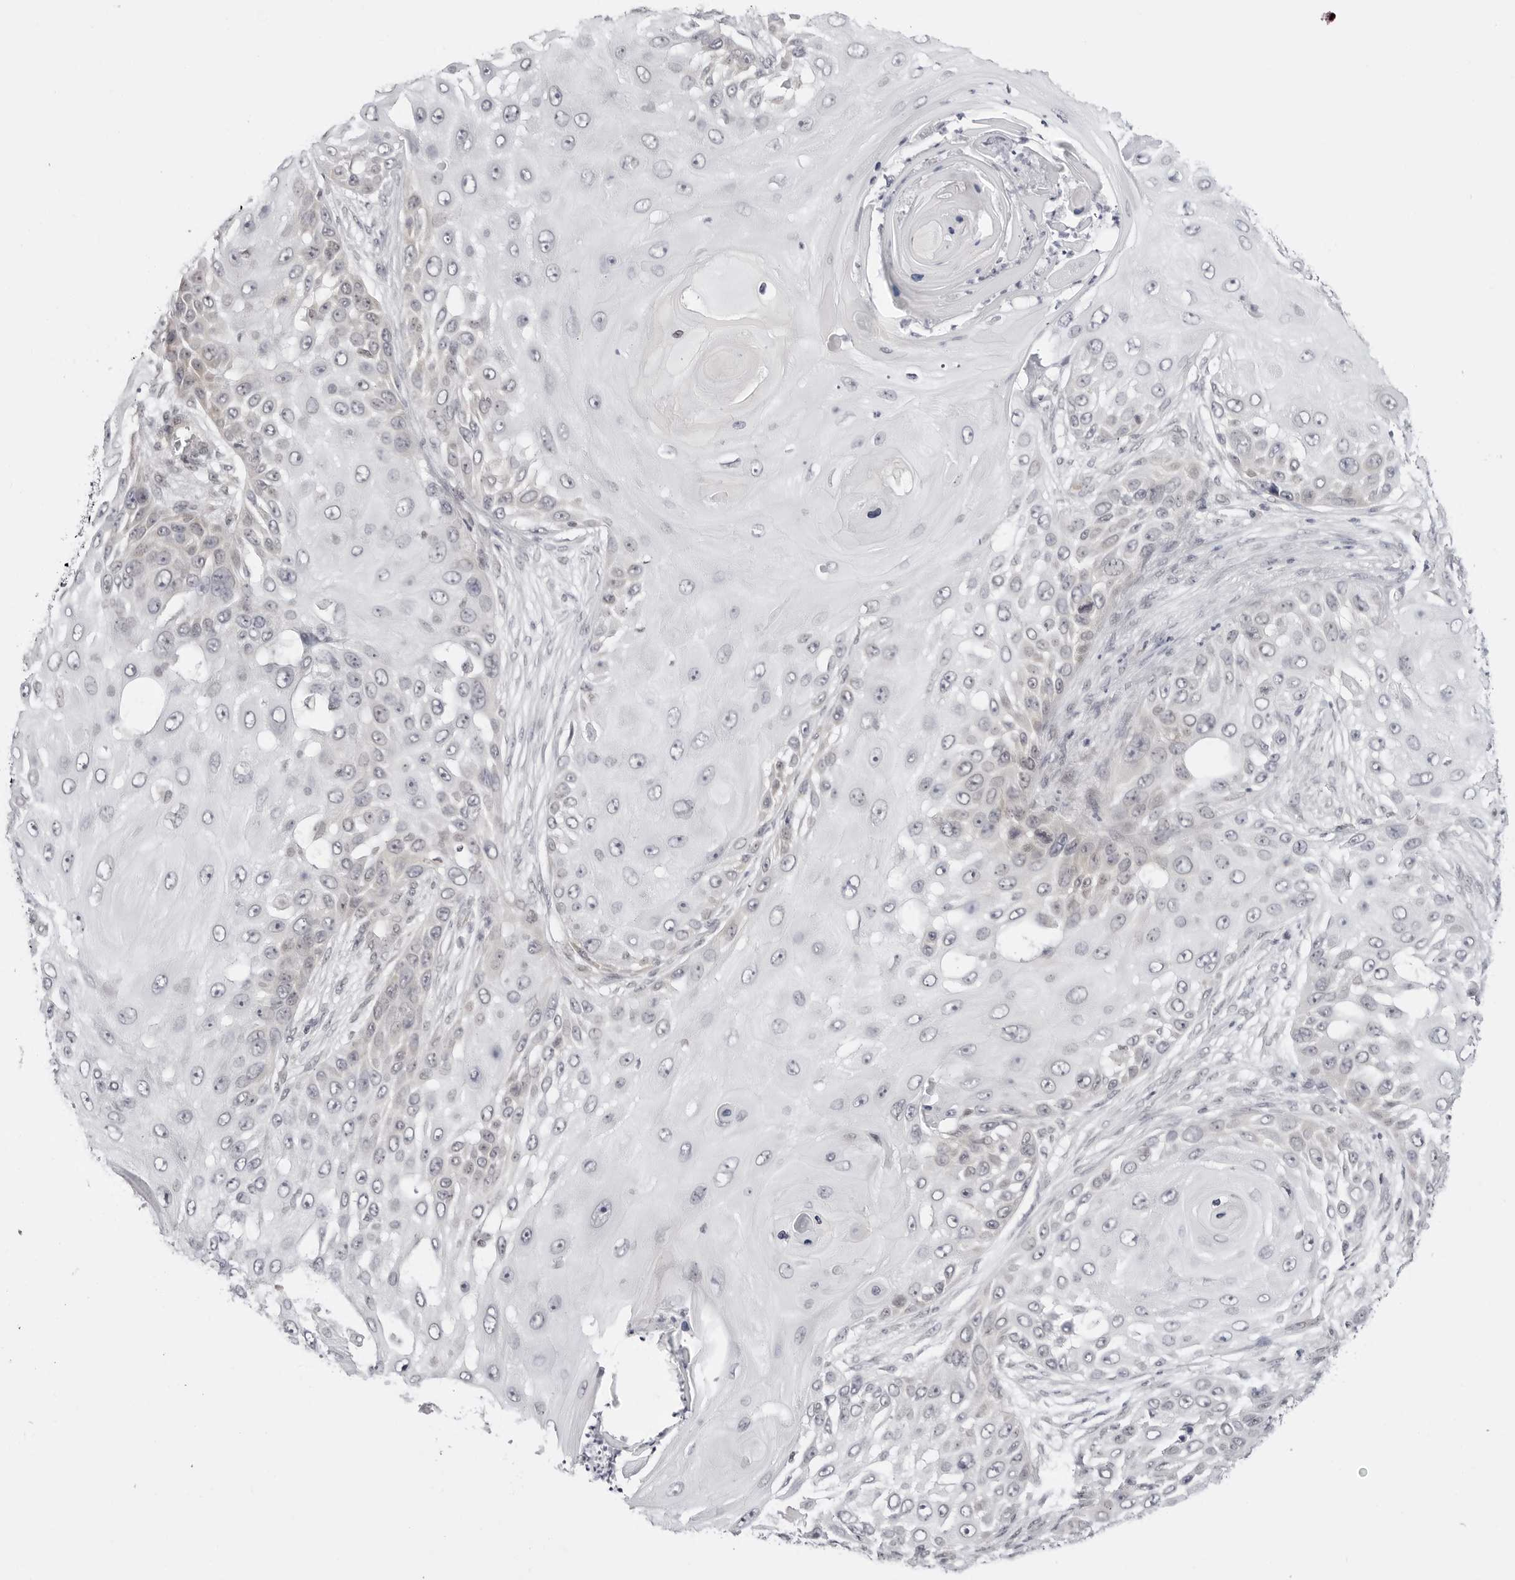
{"staining": {"intensity": "negative", "quantity": "none", "location": "none"}, "tissue": "skin cancer", "cell_type": "Tumor cells", "image_type": "cancer", "snomed": [{"axis": "morphology", "description": "Squamous cell carcinoma, NOS"}, {"axis": "topography", "description": "Skin"}], "caption": "High magnification brightfield microscopy of skin cancer stained with DAB (brown) and counterstained with hematoxylin (blue): tumor cells show no significant expression.", "gene": "PPP2R5C", "patient": {"sex": "female", "age": 44}}